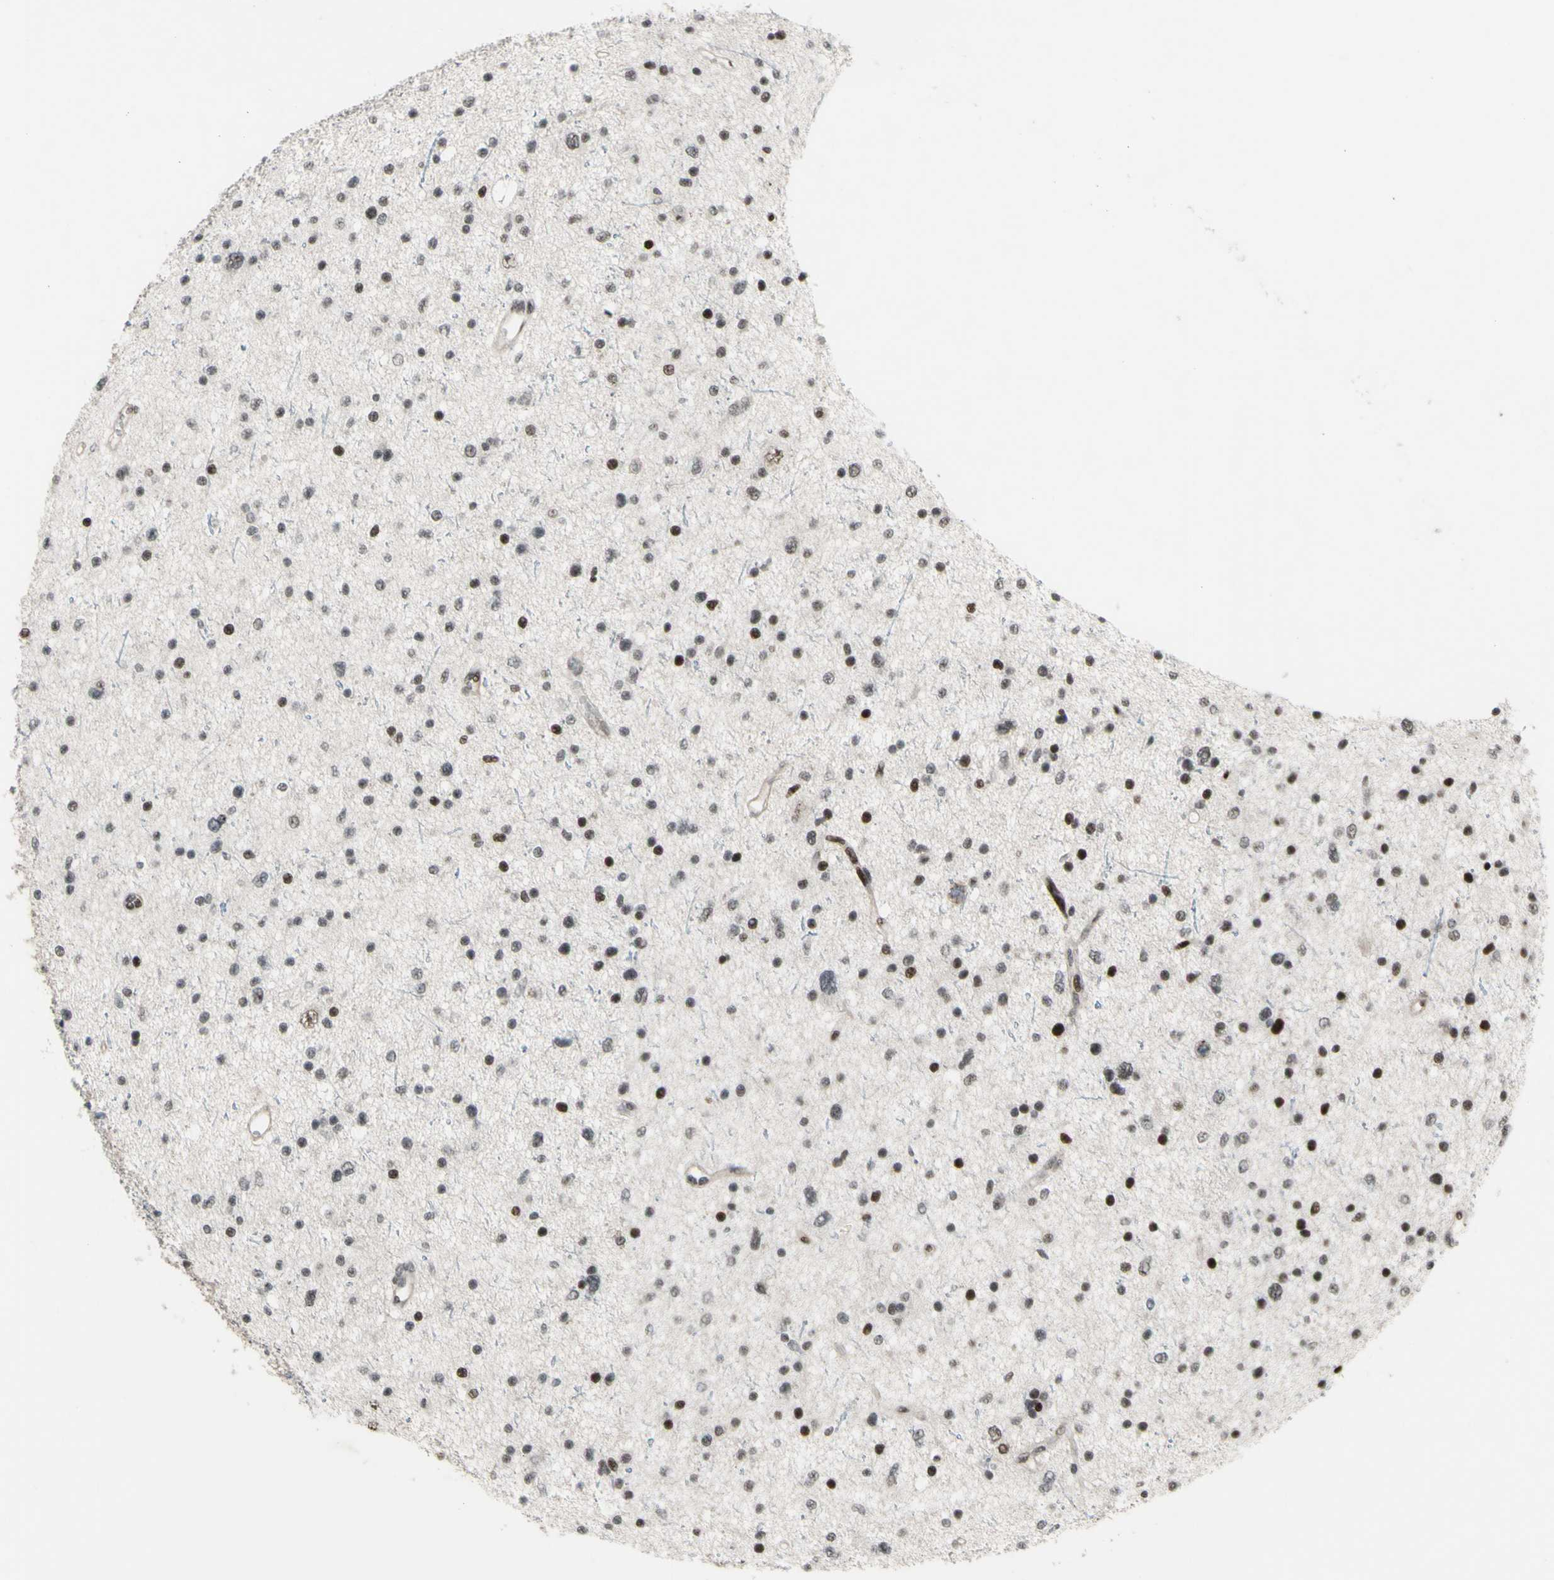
{"staining": {"intensity": "moderate", "quantity": "25%-75%", "location": "nuclear"}, "tissue": "glioma", "cell_type": "Tumor cells", "image_type": "cancer", "snomed": [{"axis": "morphology", "description": "Glioma, malignant, Low grade"}, {"axis": "topography", "description": "Brain"}], "caption": "Immunohistochemical staining of low-grade glioma (malignant) demonstrates medium levels of moderate nuclear expression in approximately 25%-75% of tumor cells.", "gene": "SUPT6H", "patient": {"sex": "female", "age": 37}}